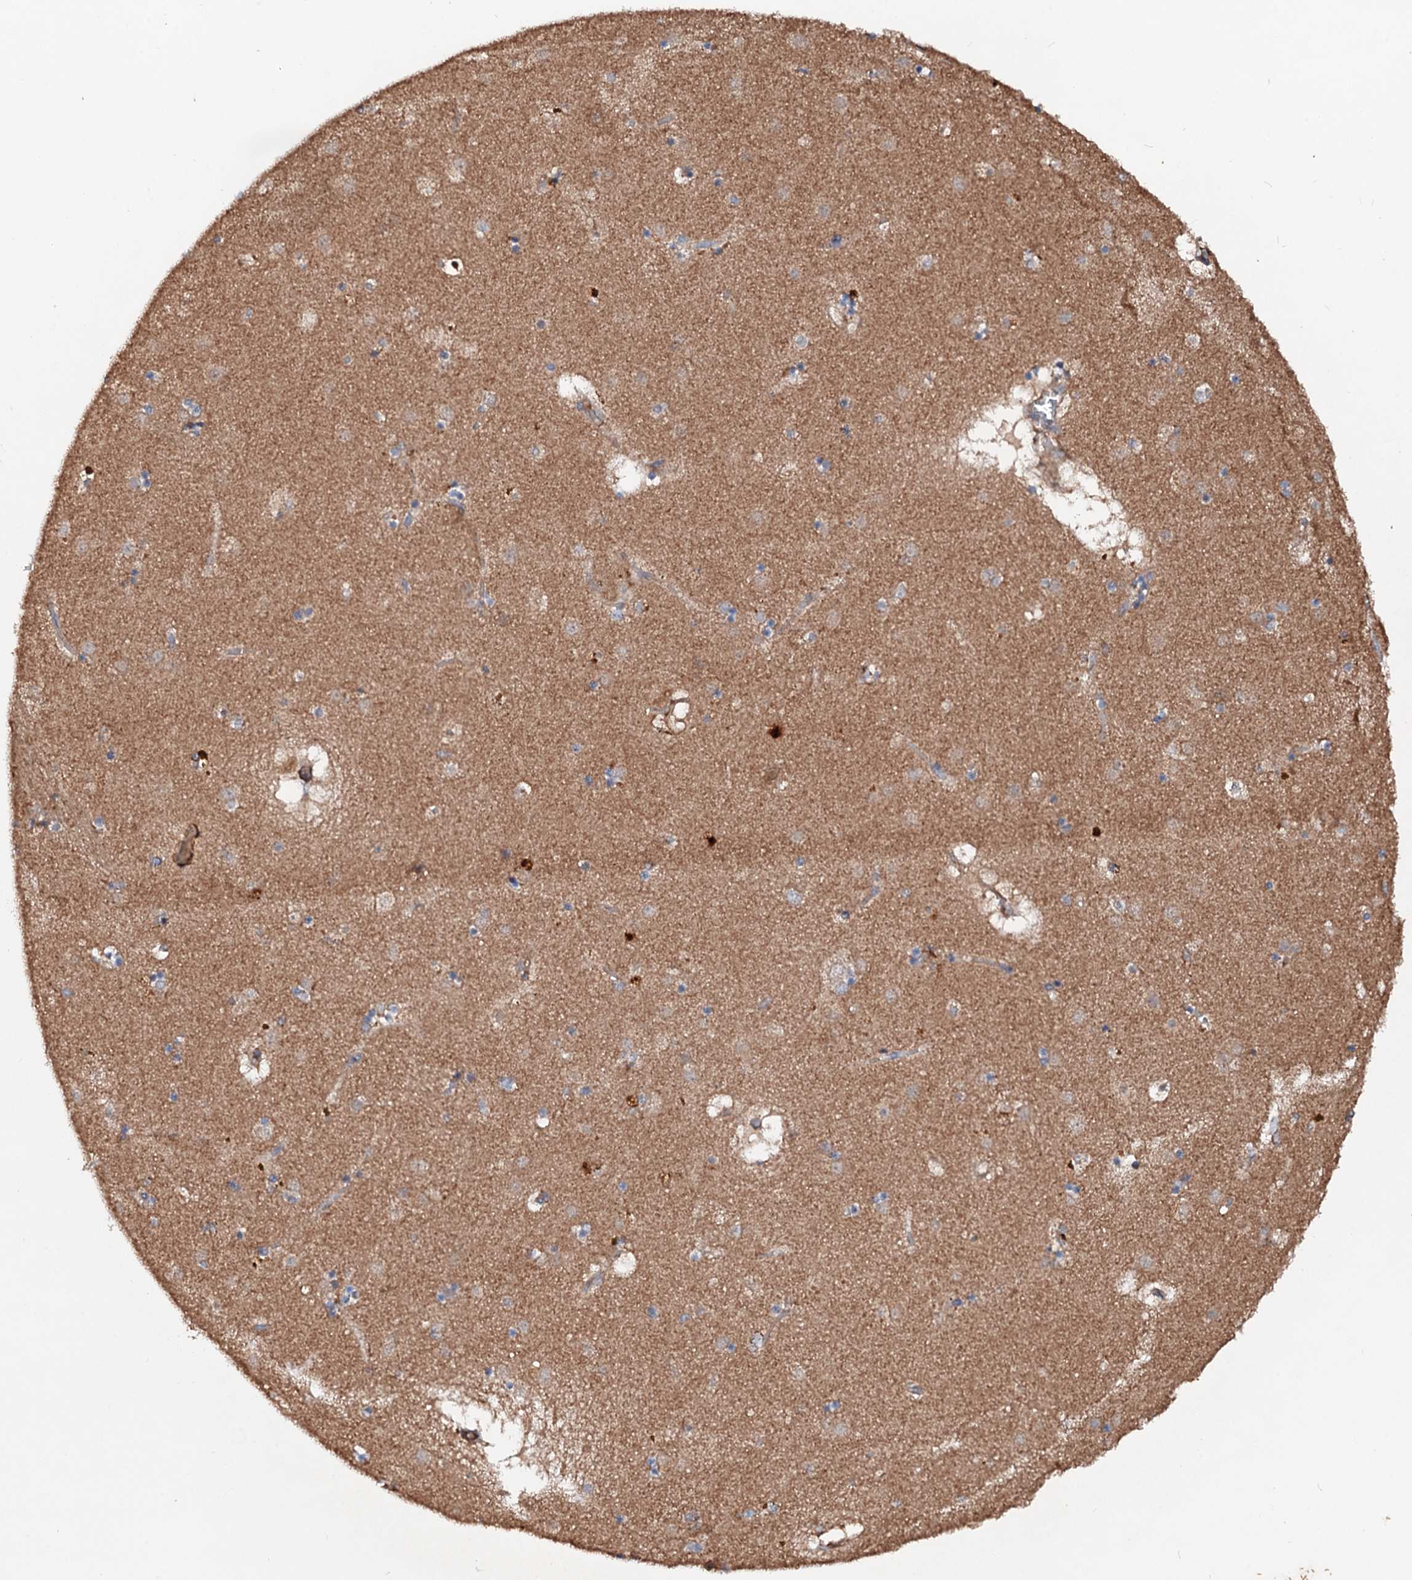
{"staining": {"intensity": "negative", "quantity": "none", "location": "none"}, "tissue": "caudate", "cell_type": "Glial cells", "image_type": "normal", "snomed": [{"axis": "morphology", "description": "Normal tissue, NOS"}, {"axis": "topography", "description": "Lateral ventricle wall"}], "caption": "Benign caudate was stained to show a protein in brown. There is no significant positivity in glial cells.", "gene": "EXTL1", "patient": {"sex": "male", "age": 70}}